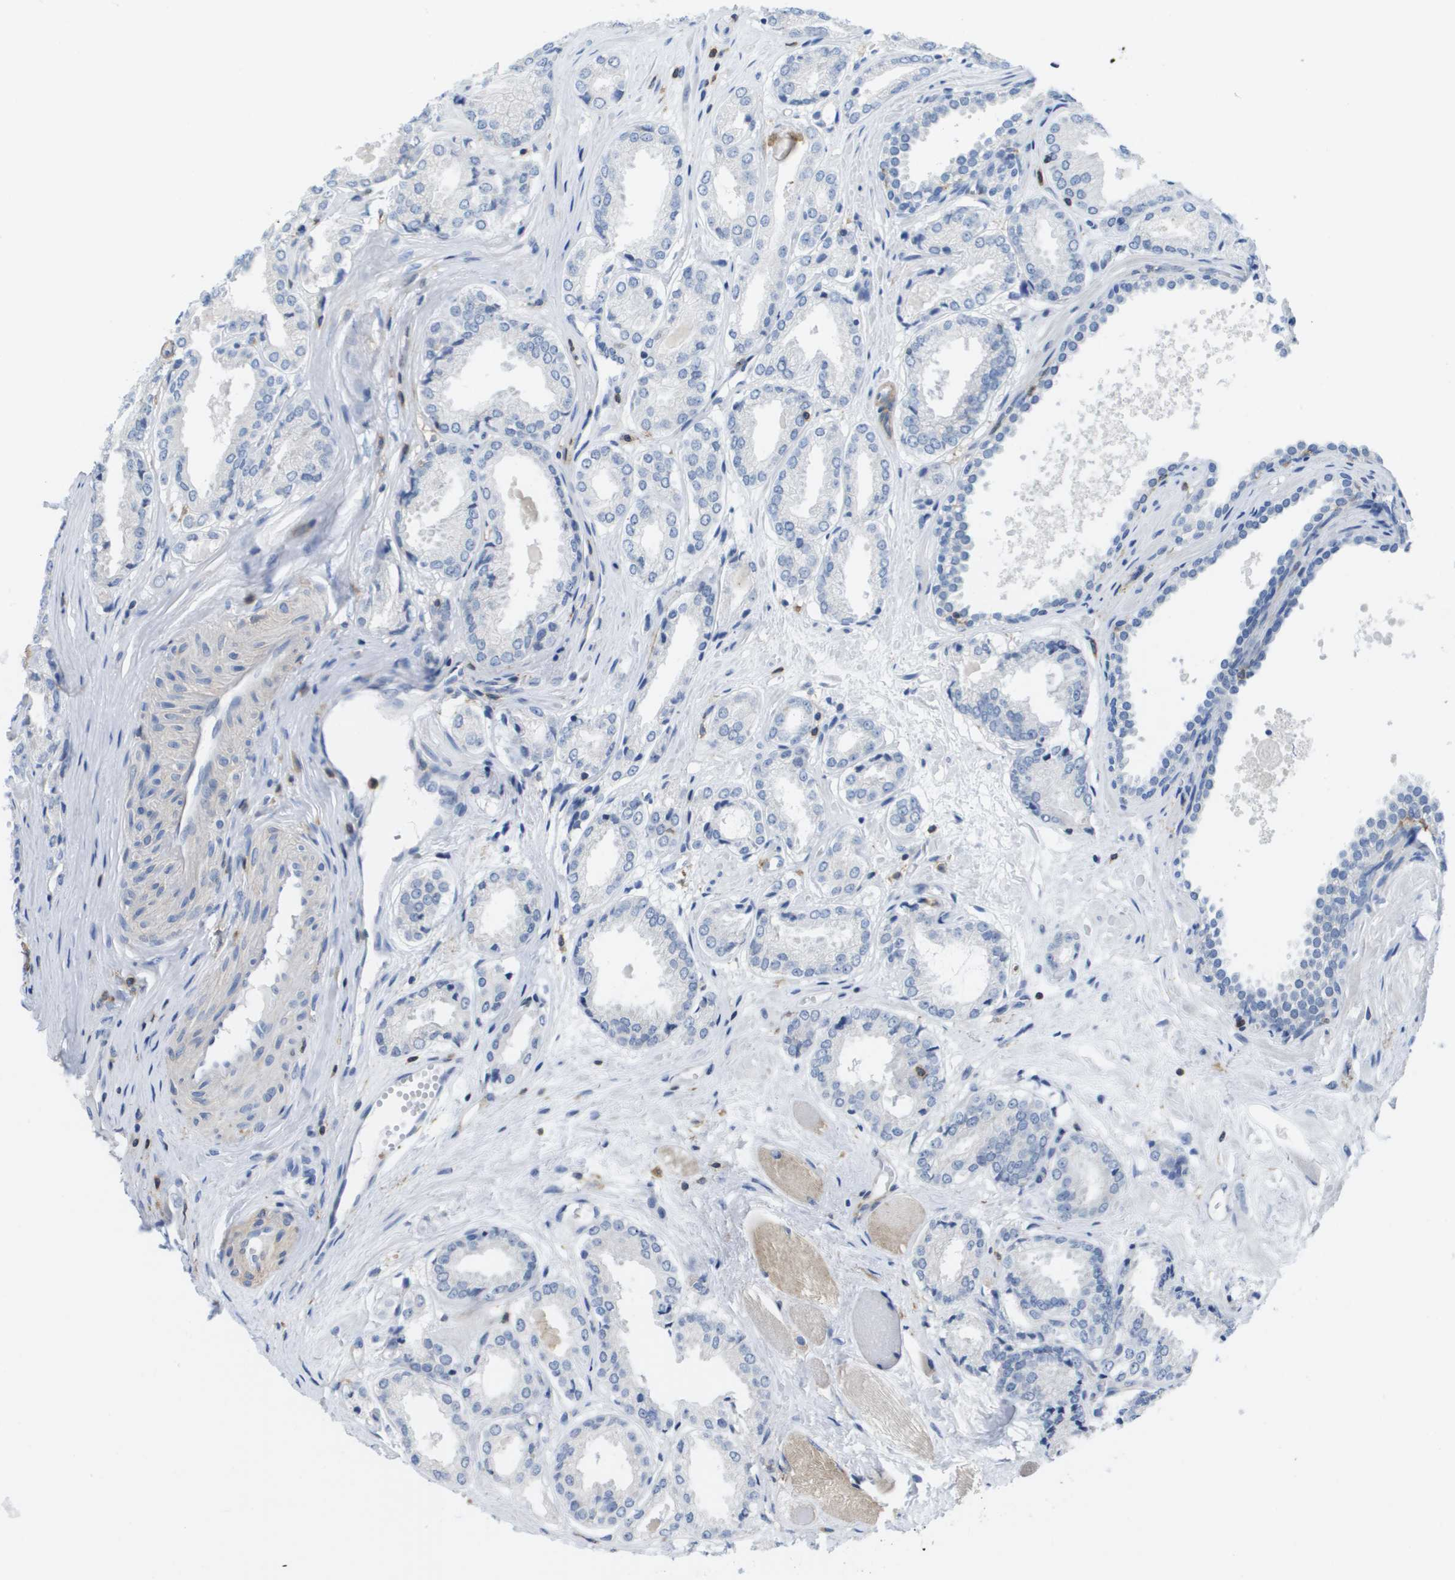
{"staining": {"intensity": "negative", "quantity": "none", "location": "none"}, "tissue": "prostate cancer", "cell_type": "Tumor cells", "image_type": "cancer", "snomed": [{"axis": "morphology", "description": "Adenocarcinoma, Low grade"}, {"axis": "topography", "description": "Prostate"}], "caption": "This is an immunohistochemistry image of prostate cancer. There is no expression in tumor cells.", "gene": "RCSD1", "patient": {"sex": "male", "age": 57}}